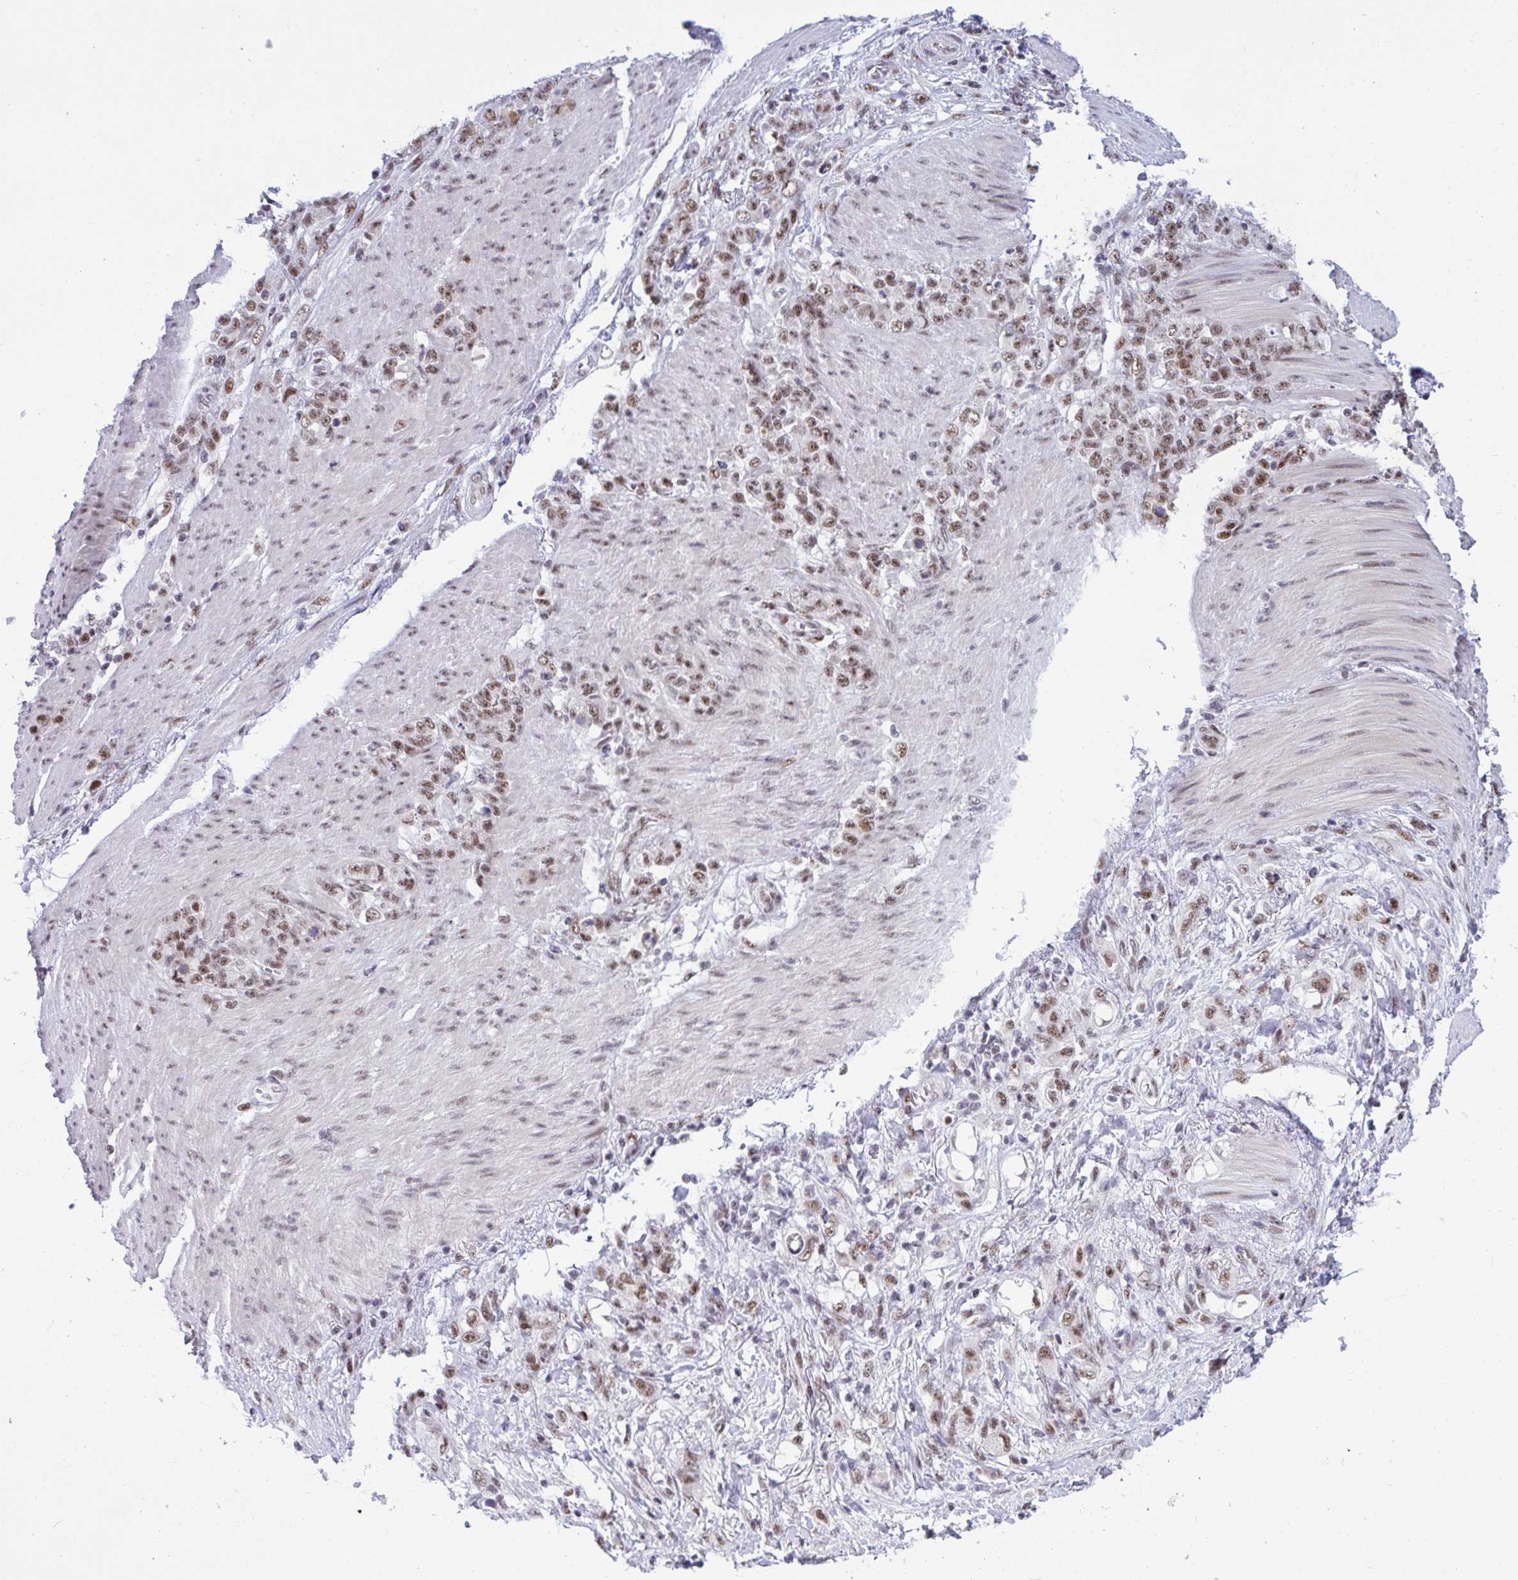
{"staining": {"intensity": "moderate", "quantity": ">75%", "location": "nuclear"}, "tissue": "stomach cancer", "cell_type": "Tumor cells", "image_type": "cancer", "snomed": [{"axis": "morphology", "description": "Adenocarcinoma, NOS"}, {"axis": "topography", "description": "Stomach"}], "caption": "Protein expression analysis of human adenocarcinoma (stomach) reveals moderate nuclear positivity in about >75% of tumor cells. Using DAB (3,3'-diaminobenzidine) (brown) and hematoxylin (blue) stains, captured at high magnification using brightfield microscopy.", "gene": "WBP11", "patient": {"sex": "female", "age": 79}}